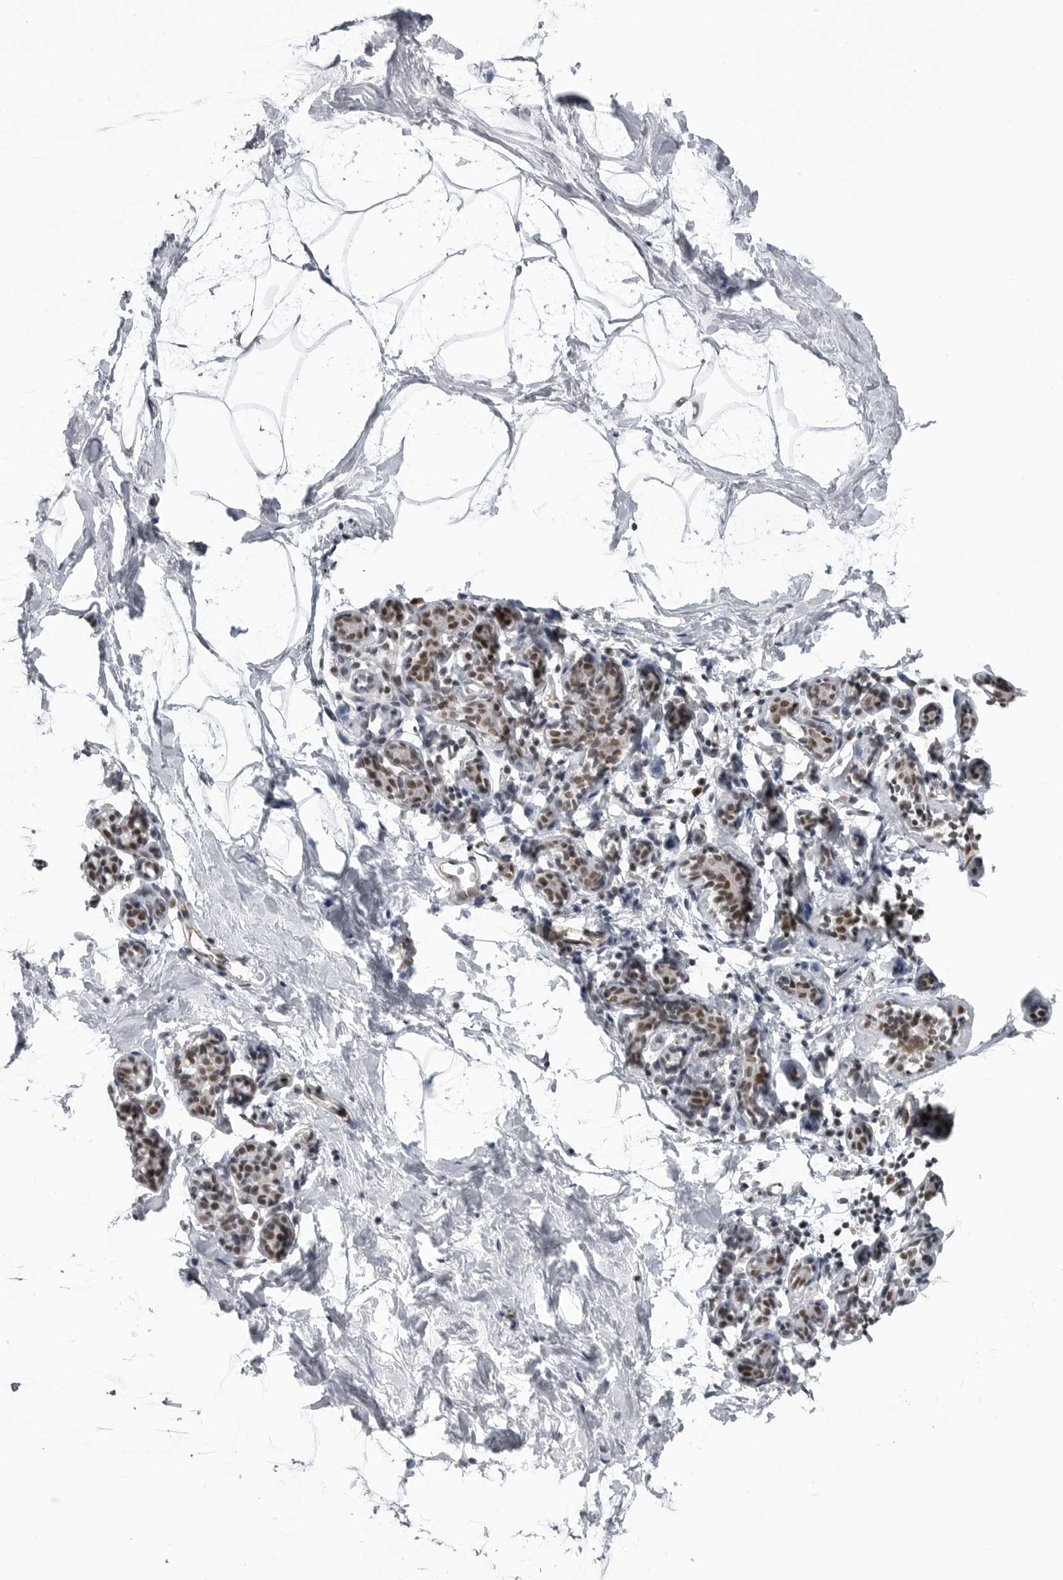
{"staining": {"intensity": "negative", "quantity": "none", "location": "none"}, "tissue": "breast", "cell_type": "Adipocytes", "image_type": "normal", "snomed": [{"axis": "morphology", "description": "Normal tissue, NOS"}, {"axis": "topography", "description": "Breast"}], "caption": "The immunohistochemistry micrograph has no significant expression in adipocytes of breast.", "gene": "RNF26", "patient": {"sex": "female", "age": 62}}